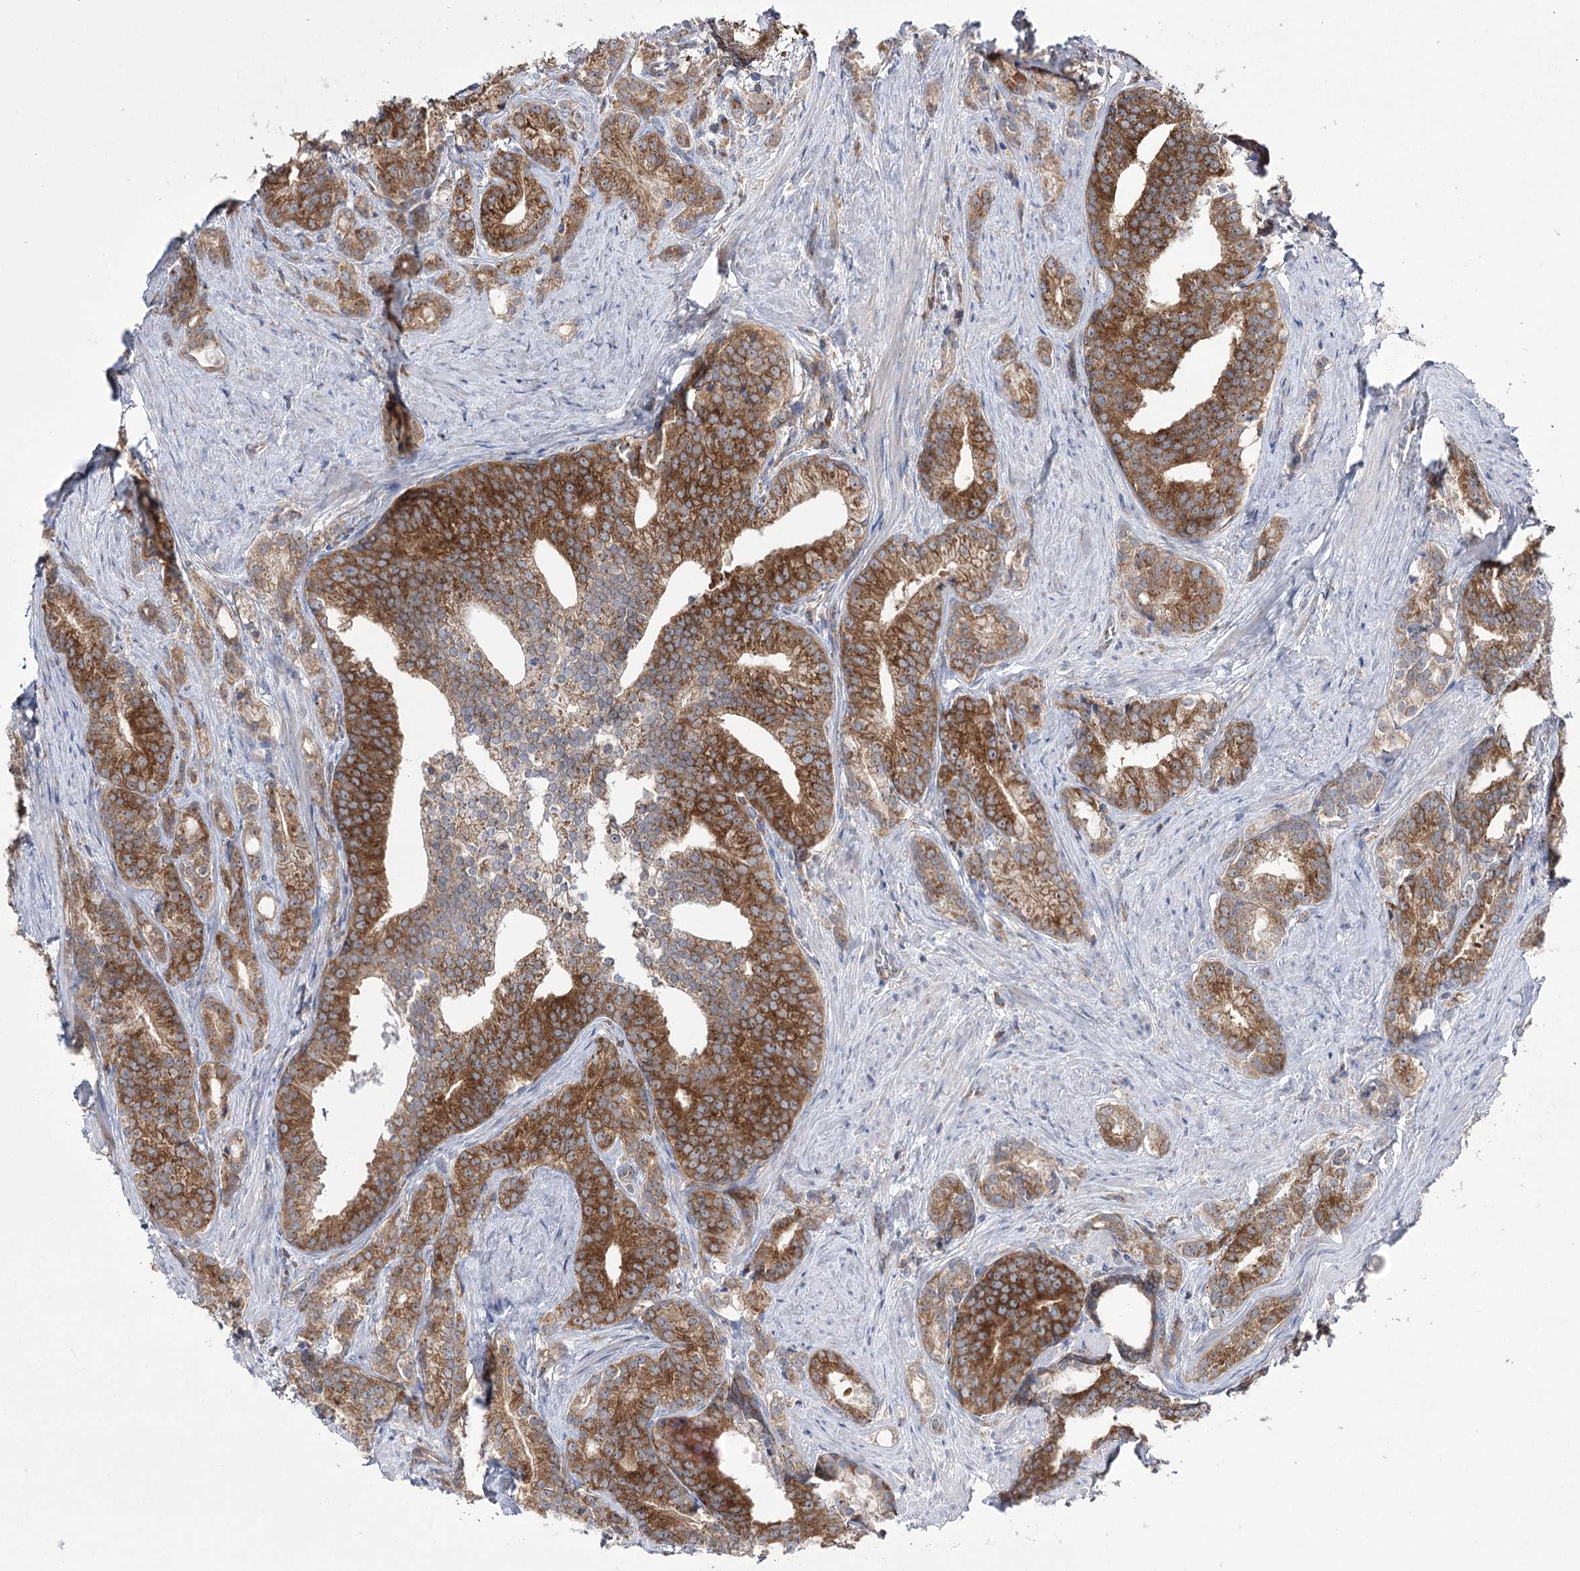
{"staining": {"intensity": "strong", "quantity": ">75%", "location": "cytoplasmic/membranous"}, "tissue": "prostate cancer", "cell_type": "Tumor cells", "image_type": "cancer", "snomed": [{"axis": "morphology", "description": "Adenocarcinoma, Low grade"}, {"axis": "topography", "description": "Prostate"}], "caption": "Immunohistochemical staining of human prostate cancer exhibits high levels of strong cytoplasmic/membranous protein staining in about >75% of tumor cells.", "gene": "ZNF622", "patient": {"sex": "male", "age": 71}}